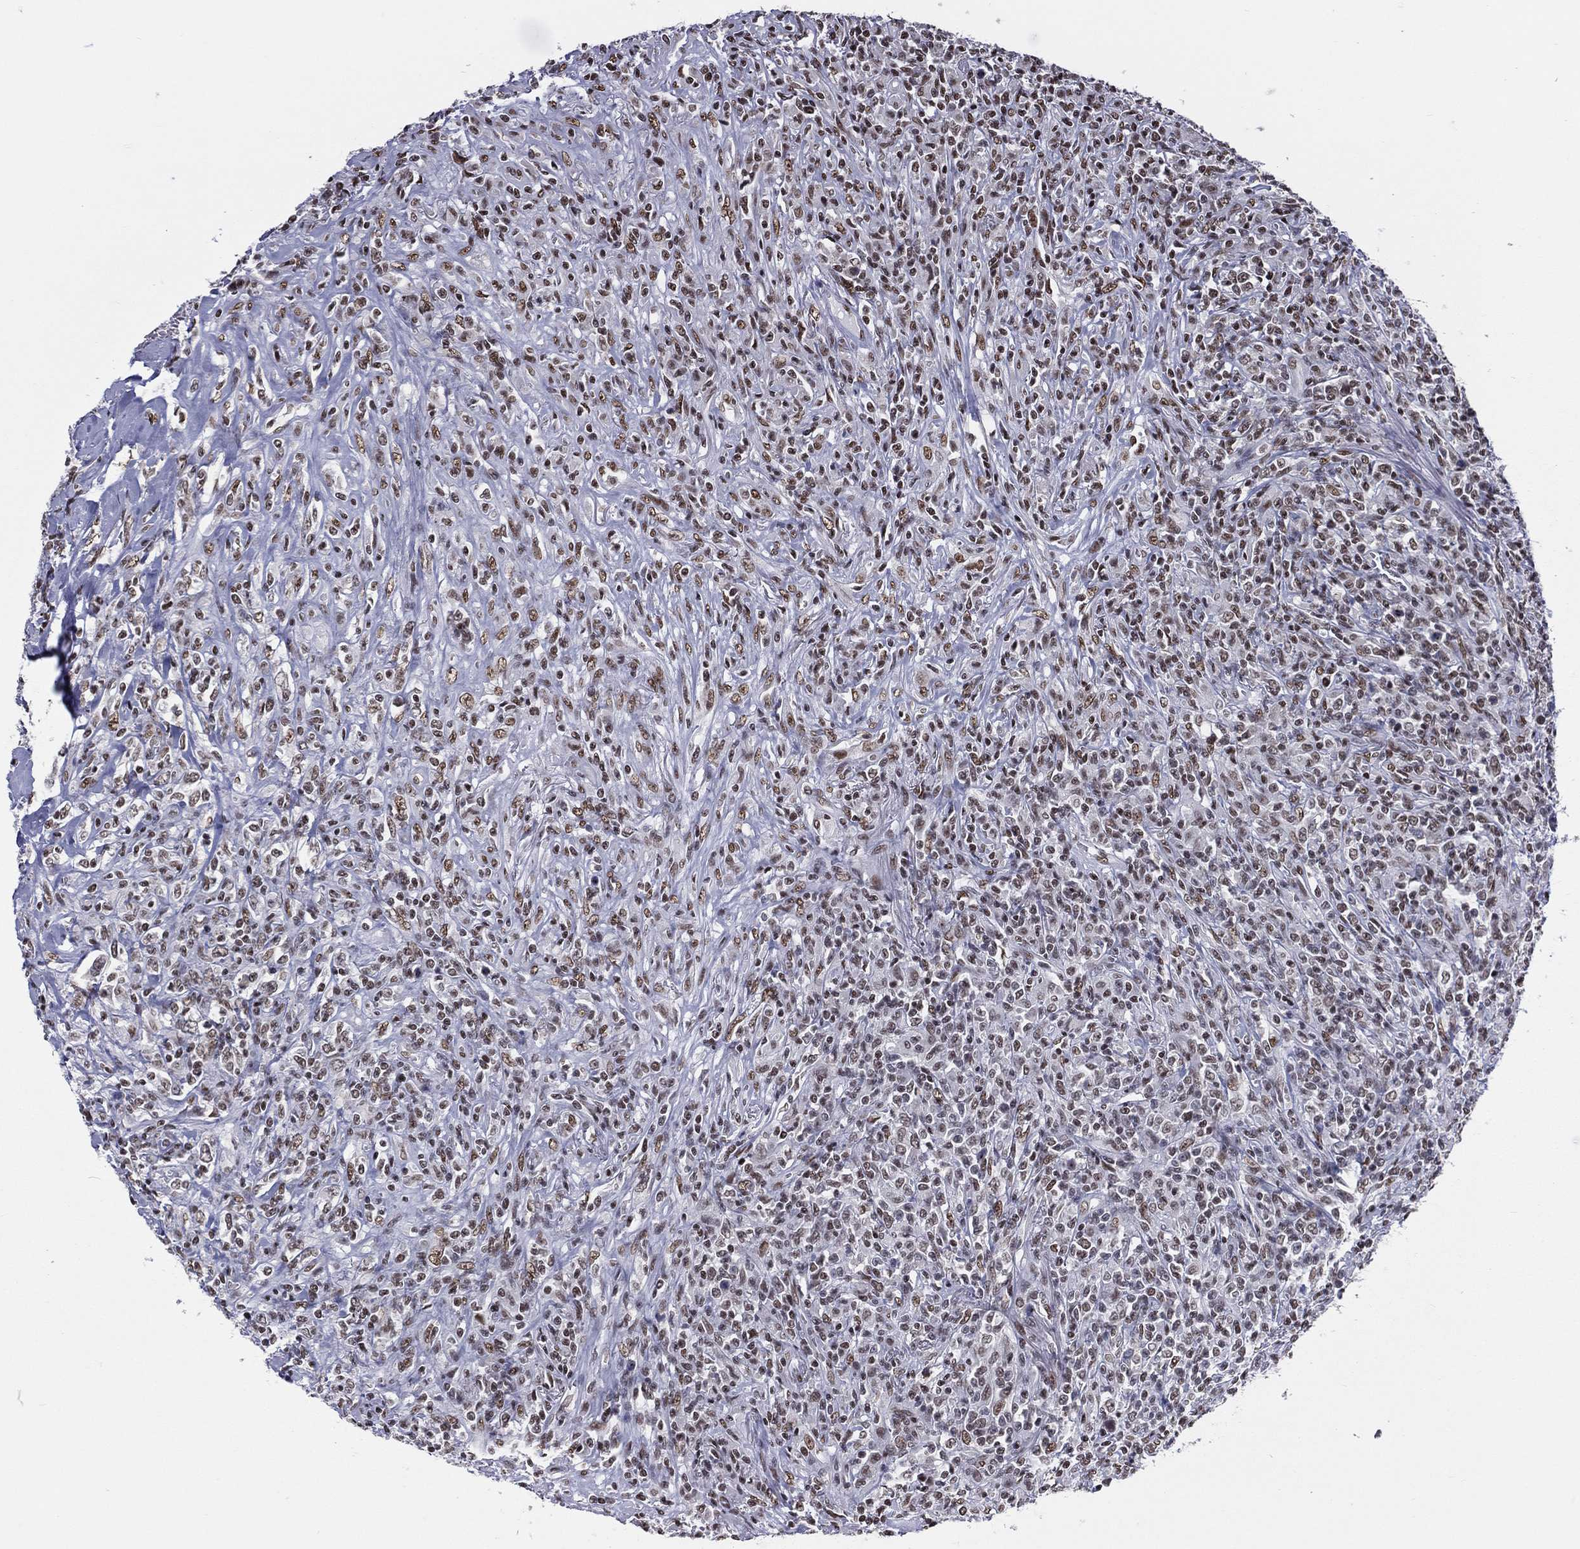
{"staining": {"intensity": "moderate", "quantity": "25%-75%", "location": "nuclear"}, "tissue": "lymphoma", "cell_type": "Tumor cells", "image_type": "cancer", "snomed": [{"axis": "morphology", "description": "Malignant lymphoma, non-Hodgkin's type, High grade"}, {"axis": "topography", "description": "Lung"}], "caption": "DAB immunohistochemical staining of human malignant lymphoma, non-Hodgkin's type (high-grade) displays moderate nuclear protein staining in approximately 25%-75% of tumor cells. The staining was performed using DAB, with brown indicating positive protein expression. Nuclei are stained blue with hematoxylin.", "gene": "ZNF7", "patient": {"sex": "male", "age": 79}}